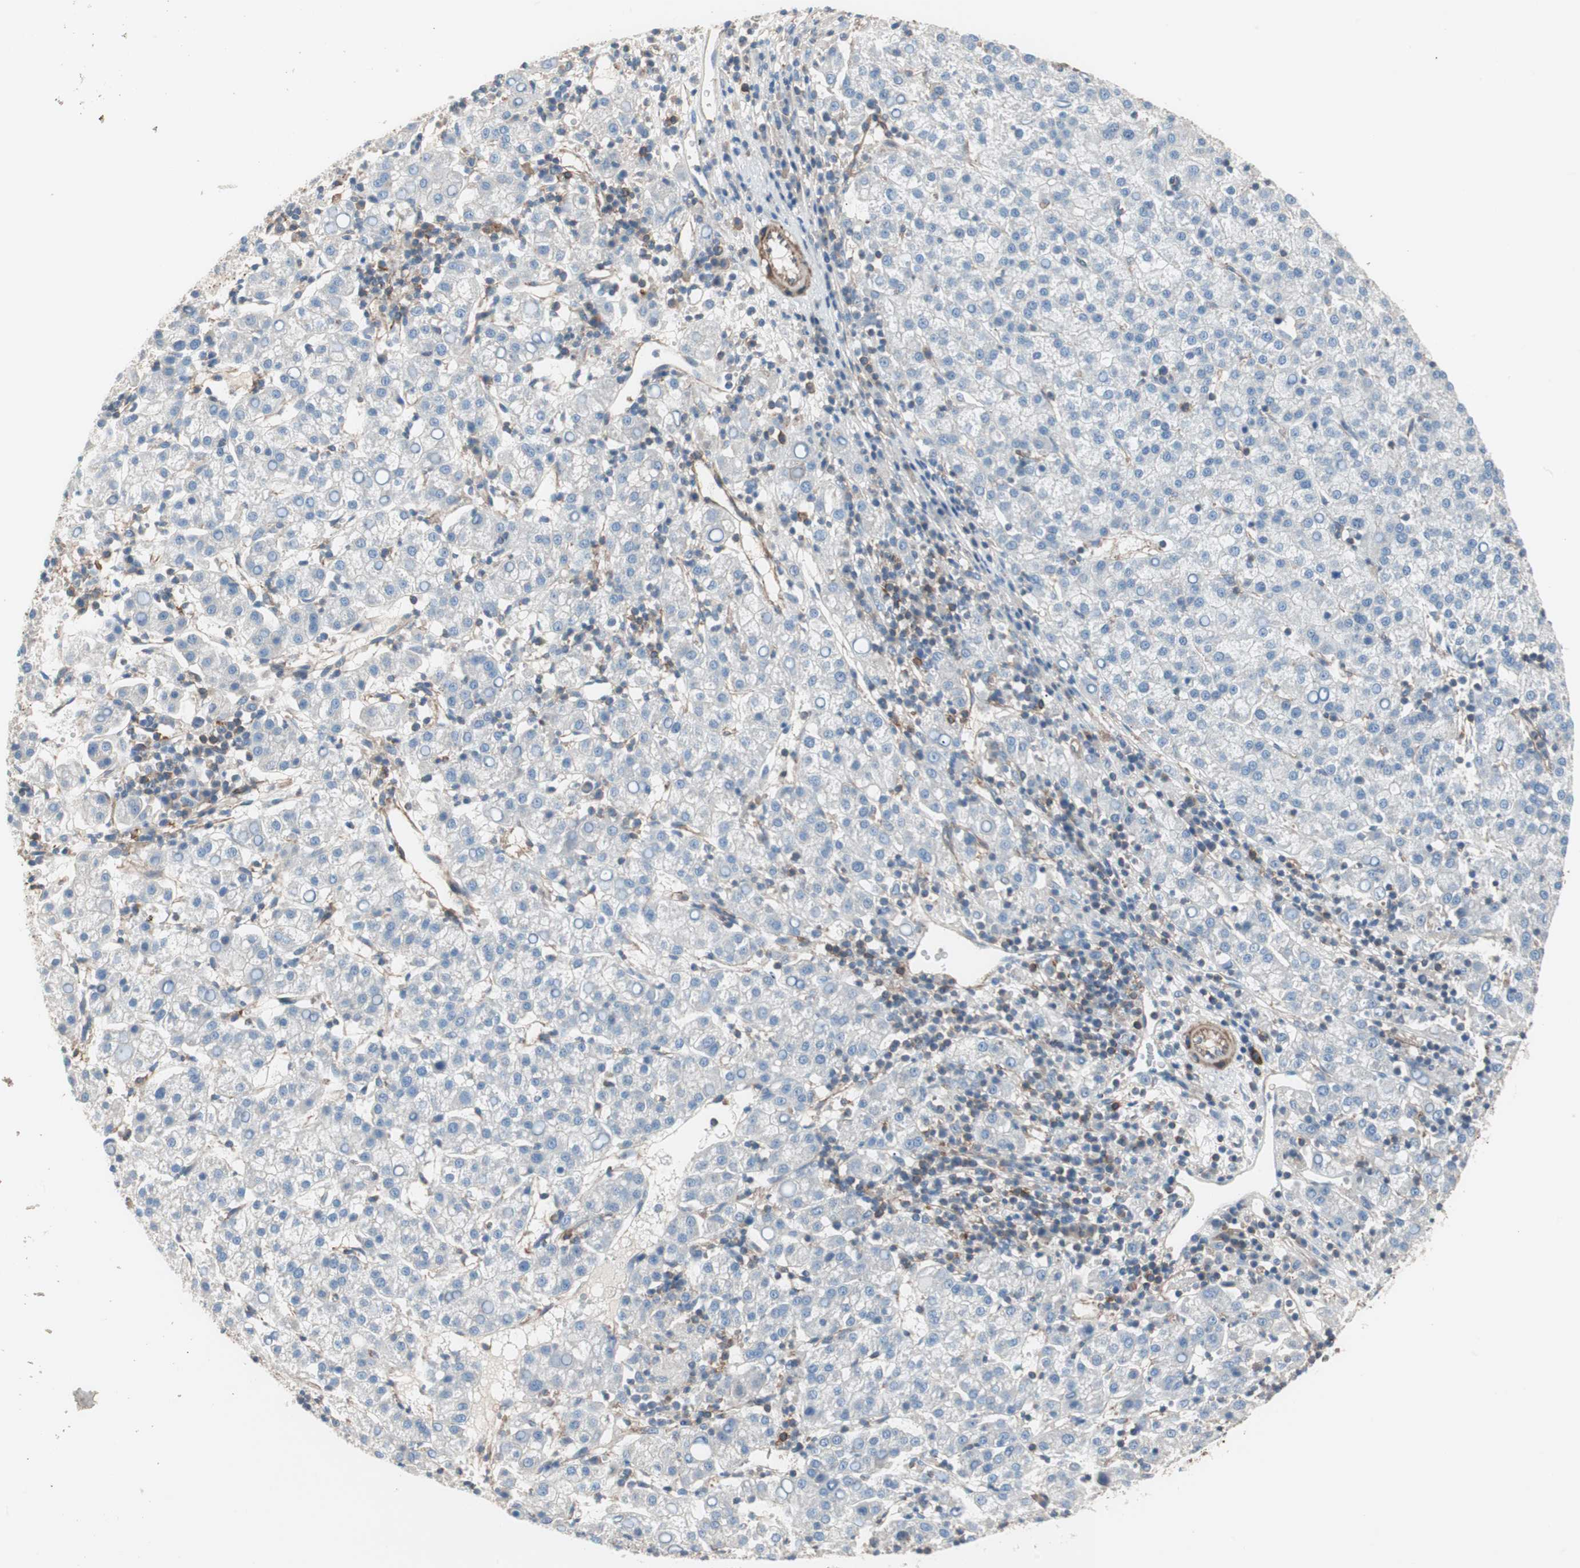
{"staining": {"intensity": "negative", "quantity": "none", "location": "none"}, "tissue": "liver cancer", "cell_type": "Tumor cells", "image_type": "cancer", "snomed": [{"axis": "morphology", "description": "Carcinoma, Hepatocellular, NOS"}, {"axis": "topography", "description": "Liver"}], "caption": "High power microscopy image of an immunohistochemistry micrograph of liver cancer, revealing no significant staining in tumor cells. (DAB IHC, high magnification).", "gene": "GPR160", "patient": {"sex": "female", "age": 58}}